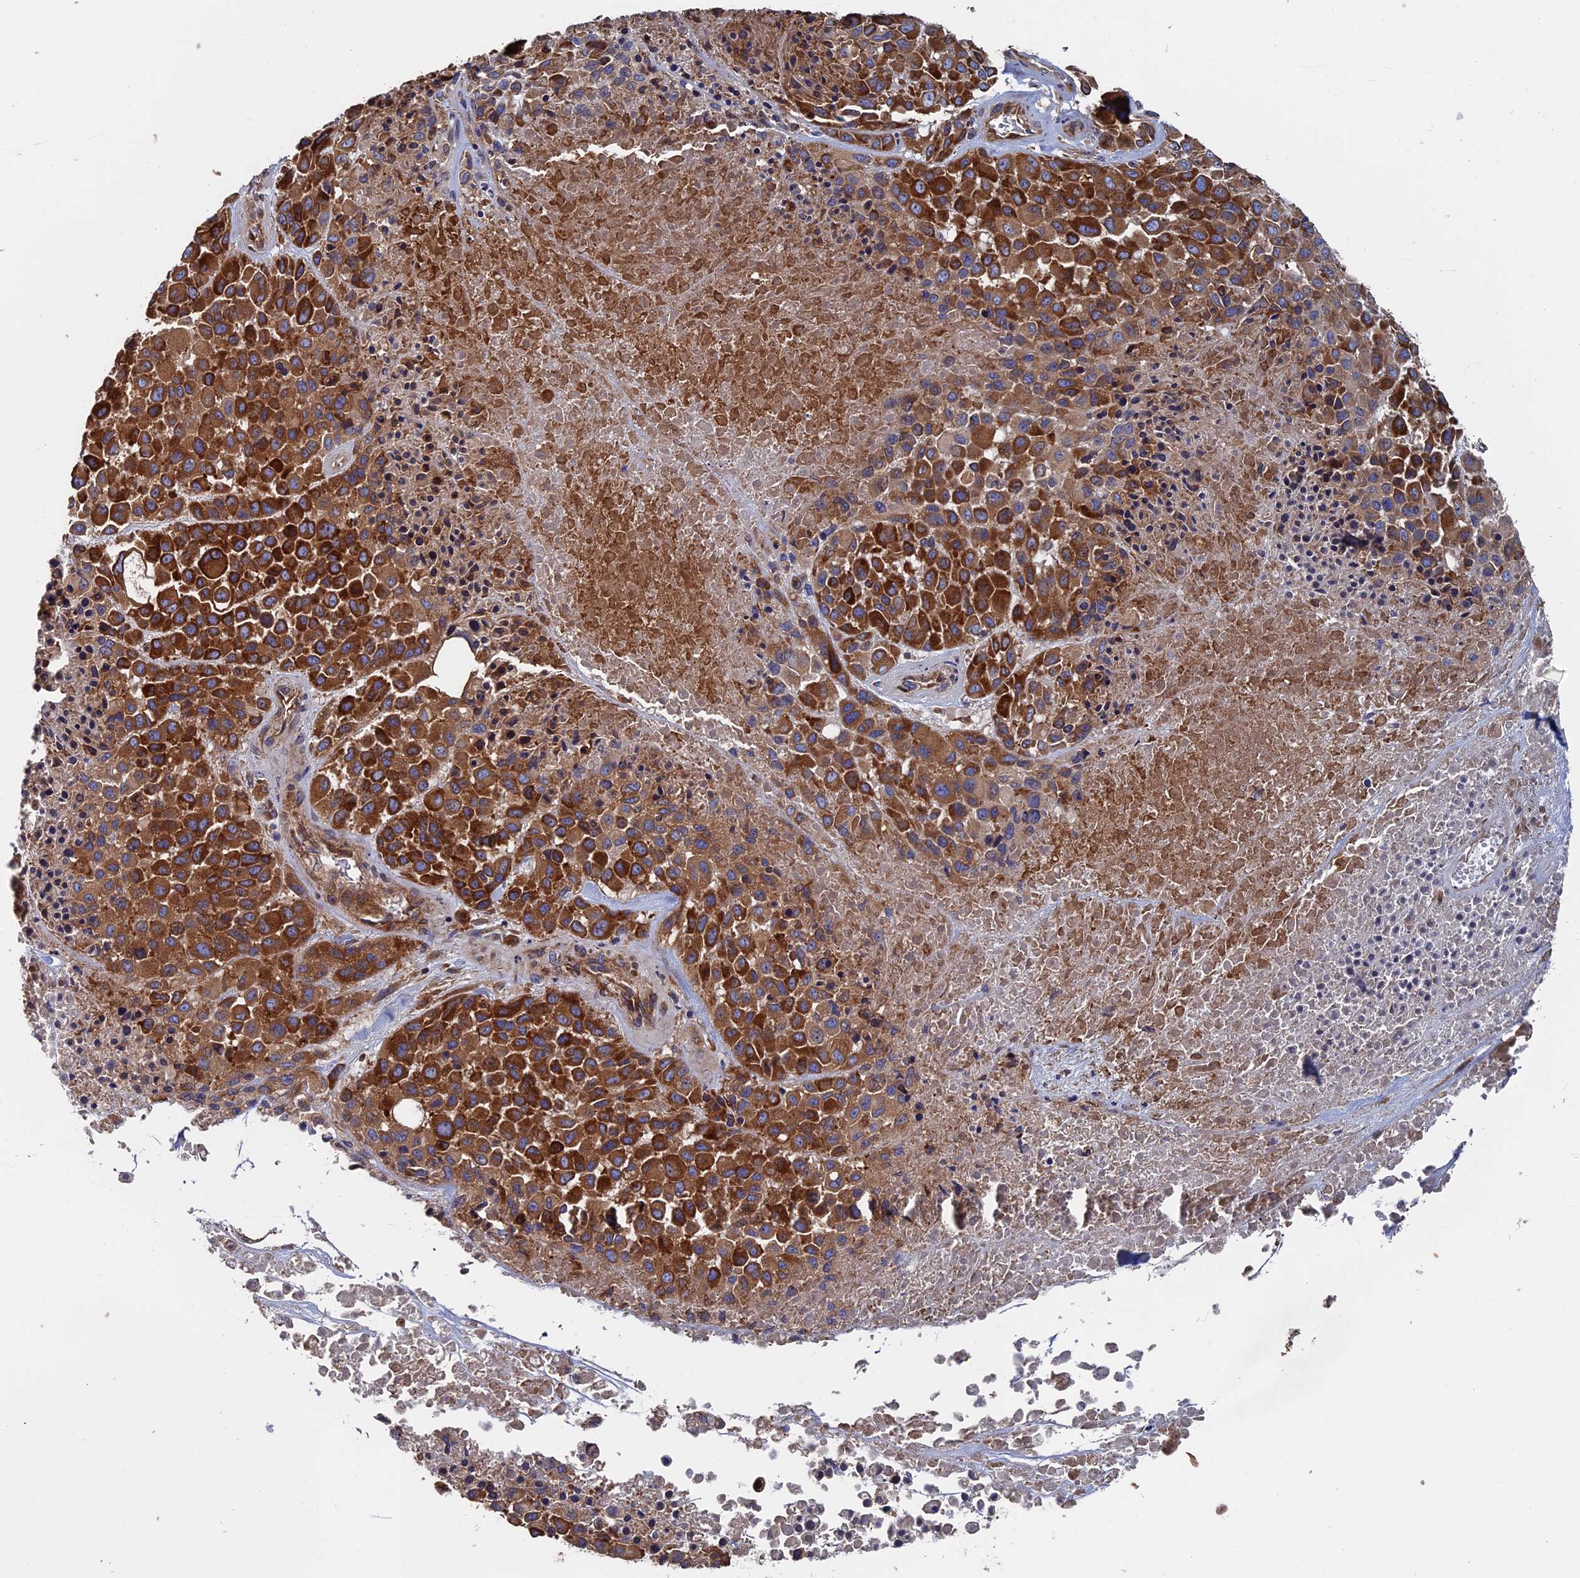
{"staining": {"intensity": "strong", "quantity": ">75%", "location": "cytoplasmic/membranous"}, "tissue": "melanoma", "cell_type": "Tumor cells", "image_type": "cancer", "snomed": [{"axis": "morphology", "description": "Malignant melanoma, Metastatic site"}, {"axis": "topography", "description": "Skin"}], "caption": "About >75% of tumor cells in human malignant melanoma (metastatic site) demonstrate strong cytoplasmic/membranous protein expression as visualized by brown immunohistochemical staining.", "gene": "DNAJC3", "patient": {"sex": "female", "age": 81}}